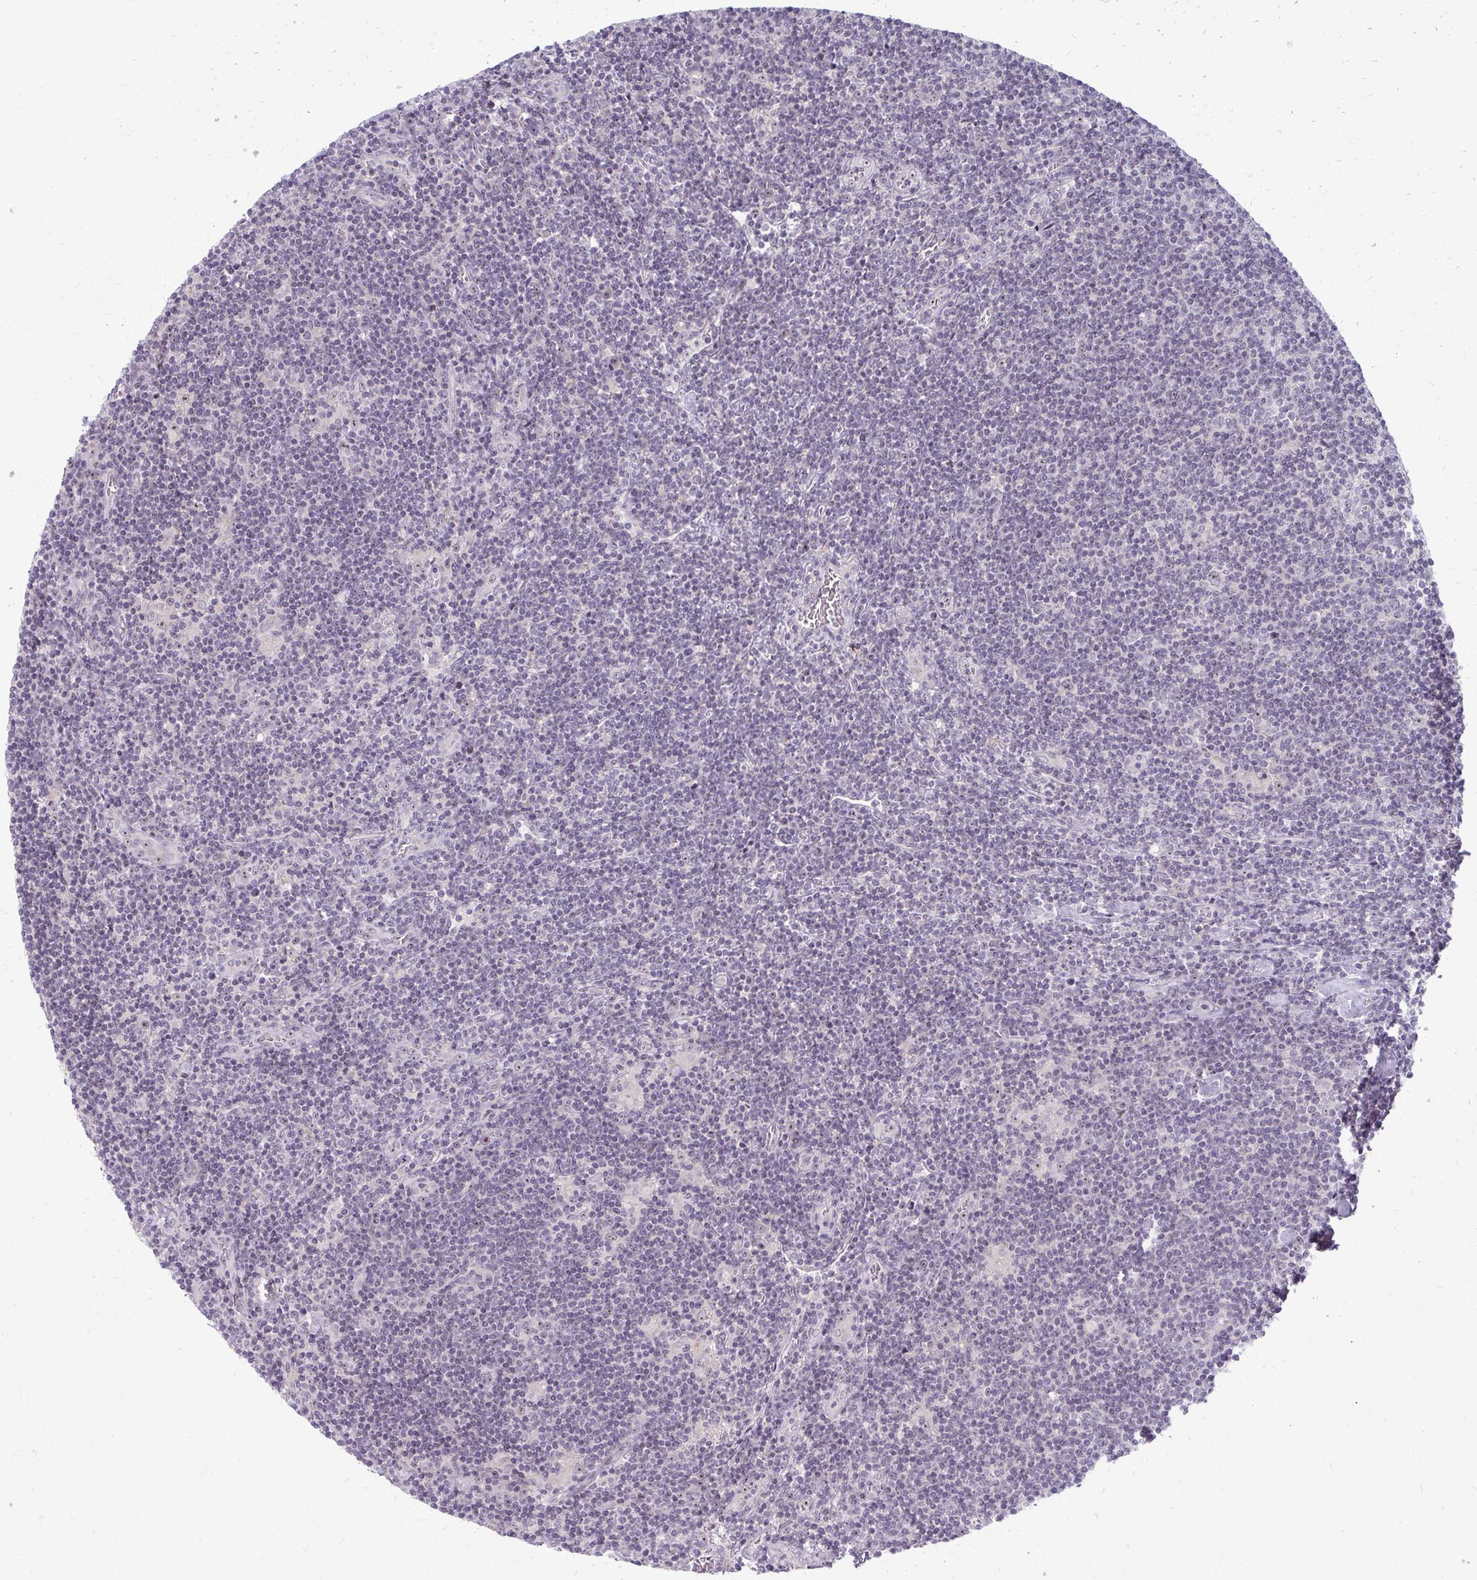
{"staining": {"intensity": "negative", "quantity": "none", "location": "none"}, "tissue": "lymphoma", "cell_type": "Tumor cells", "image_type": "cancer", "snomed": [{"axis": "morphology", "description": "Hodgkin's disease, NOS"}, {"axis": "topography", "description": "Lymph node"}], "caption": "This is an IHC image of human lymphoma. There is no staining in tumor cells.", "gene": "NUDT16", "patient": {"sex": "male", "age": 40}}